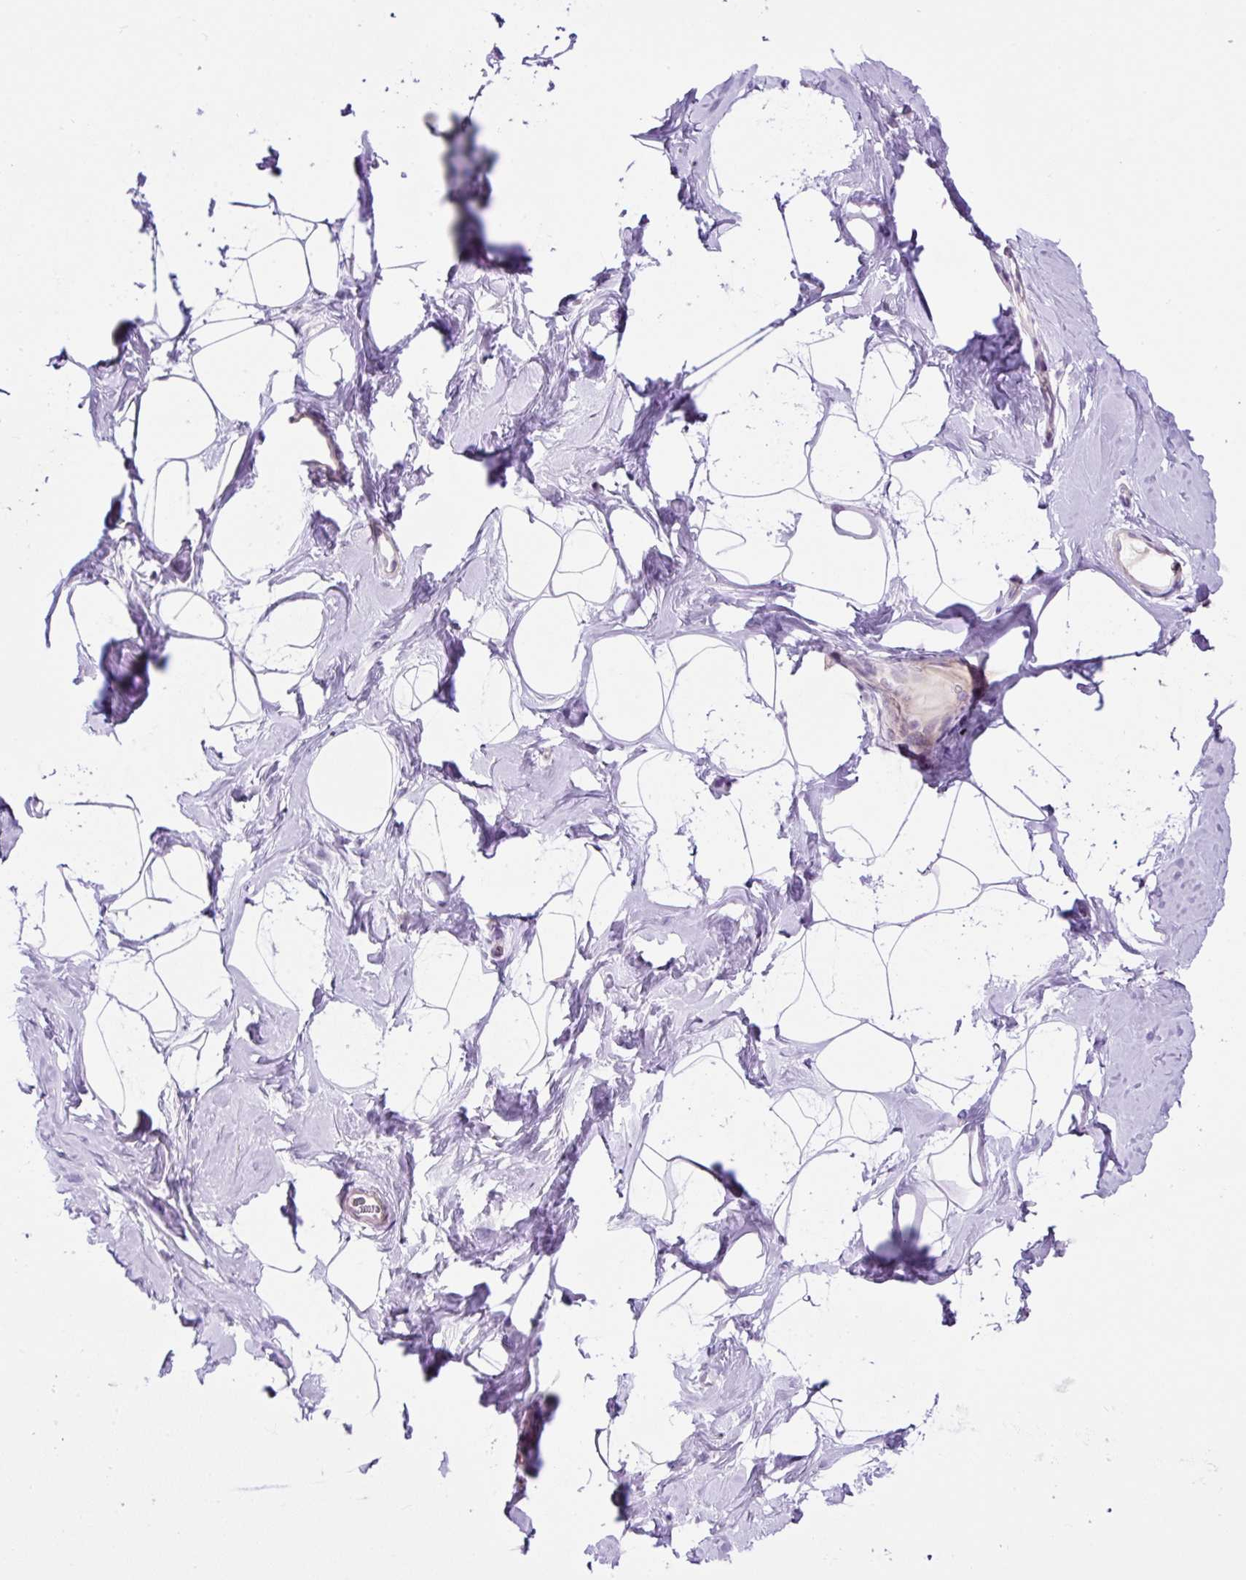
{"staining": {"intensity": "negative", "quantity": "none", "location": "none"}, "tissue": "breast", "cell_type": "Adipocytes", "image_type": "normal", "snomed": [{"axis": "morphology", "description": "Normal tissue, NOS"}, {"axis": "topography", "description": "Breast"}], "caption": "IHC micrograph of normal breast: human breast stained with DAB (3,3'-diaminobenzidine) displays no significant protein expression in adipocytes. (DAB immunohistochemistry with hematoxylin counter stain).", "gene": "OGDHL", "patient": {"sex": "female", "age": 32}}